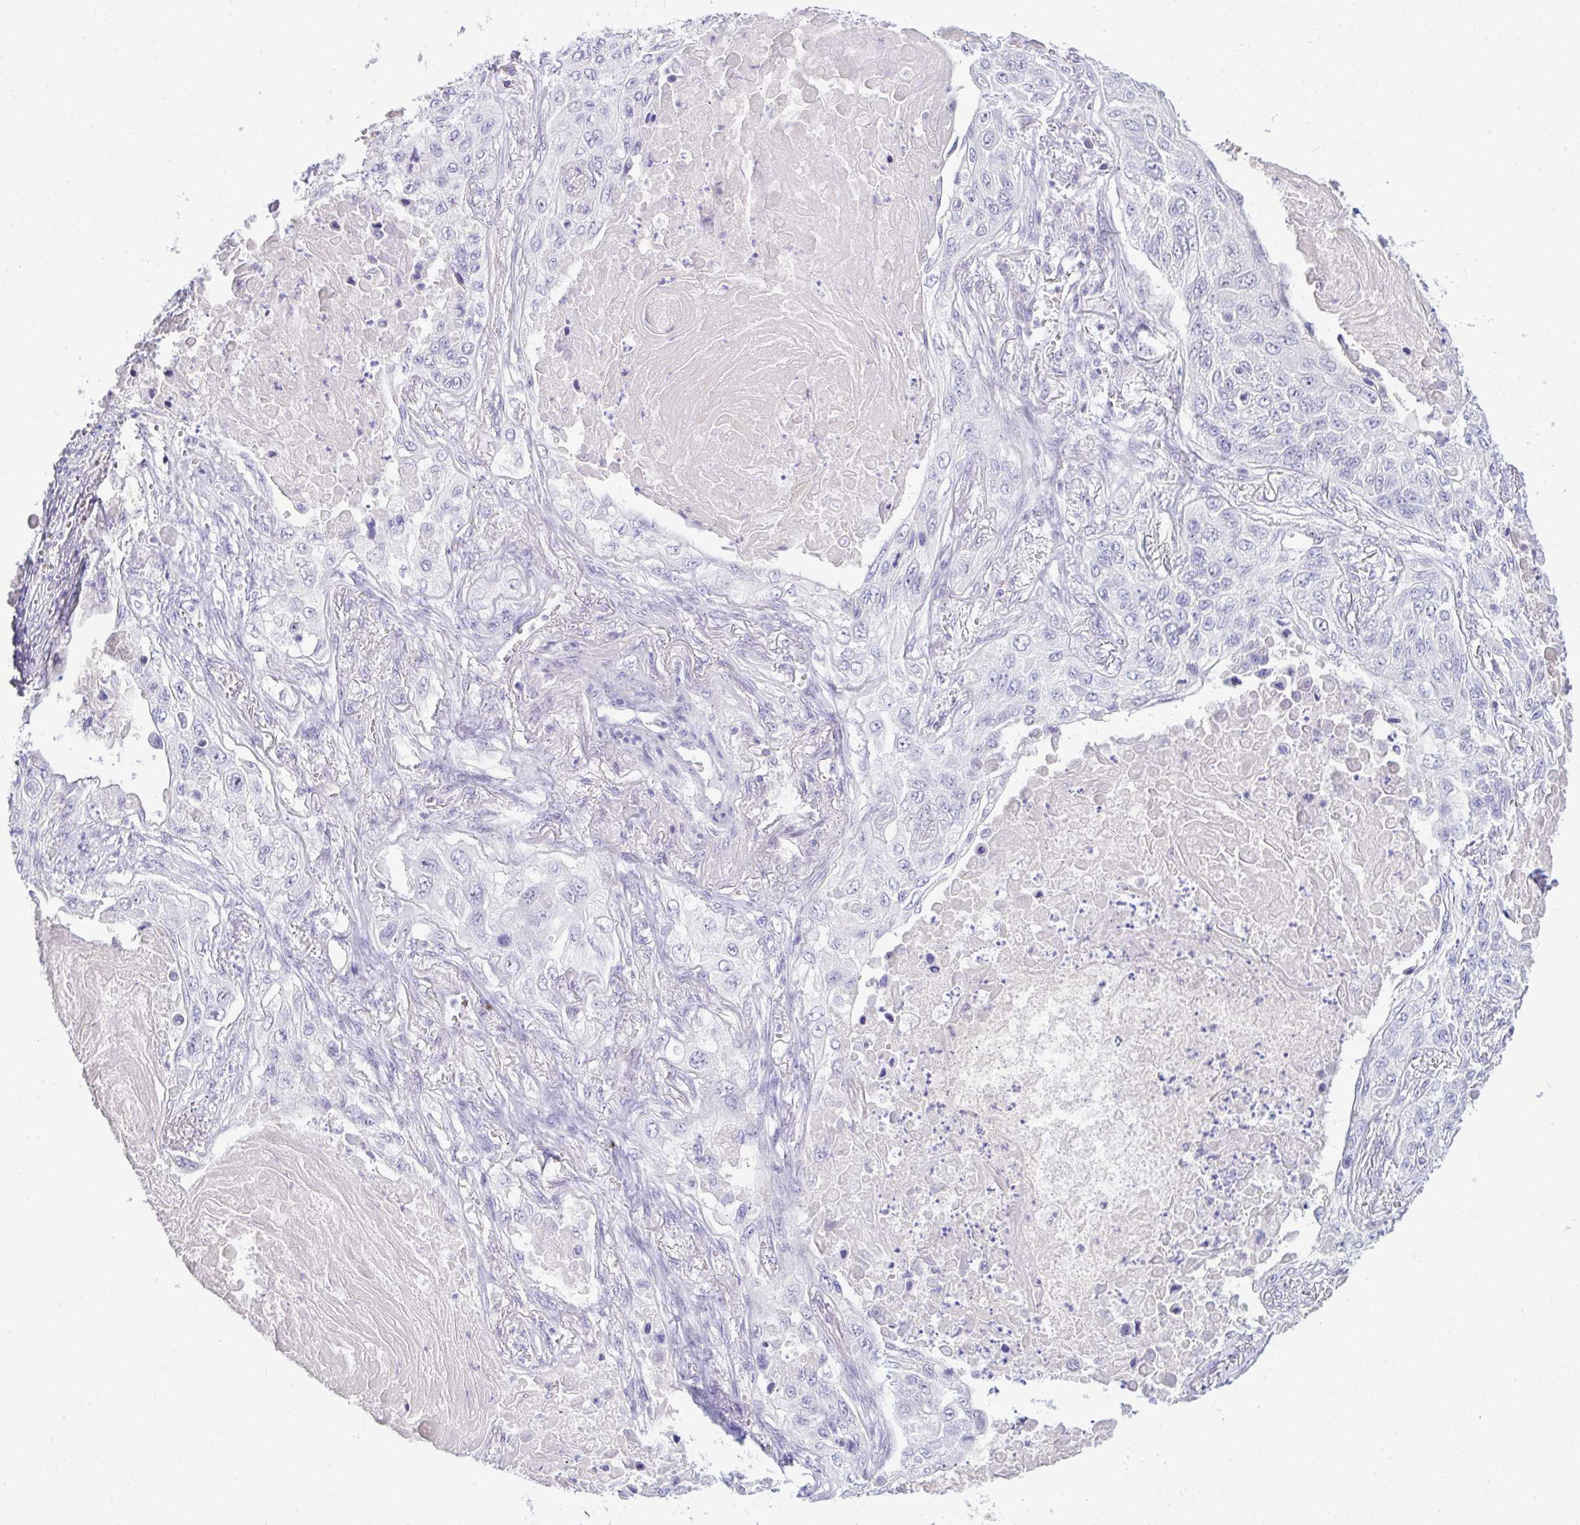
{"staining": {"intensity": "negative", "quantity": "none", "location": "none"}, "tissue": "lung cancer", "cell_type": "Tumor cells", "image_type": "cancer", "snomed": [{"axis": "morphology", "description": "Squamous cell carcinoma, NOS"}, {"axis": "topography", "description": "Lung"}], "caption": "This is an immunohistochemistry micrograph of lung cancer. There is no staining in tumor cells.", "gene": "EID3", "patient": {"sex": "male", "age": 75}}